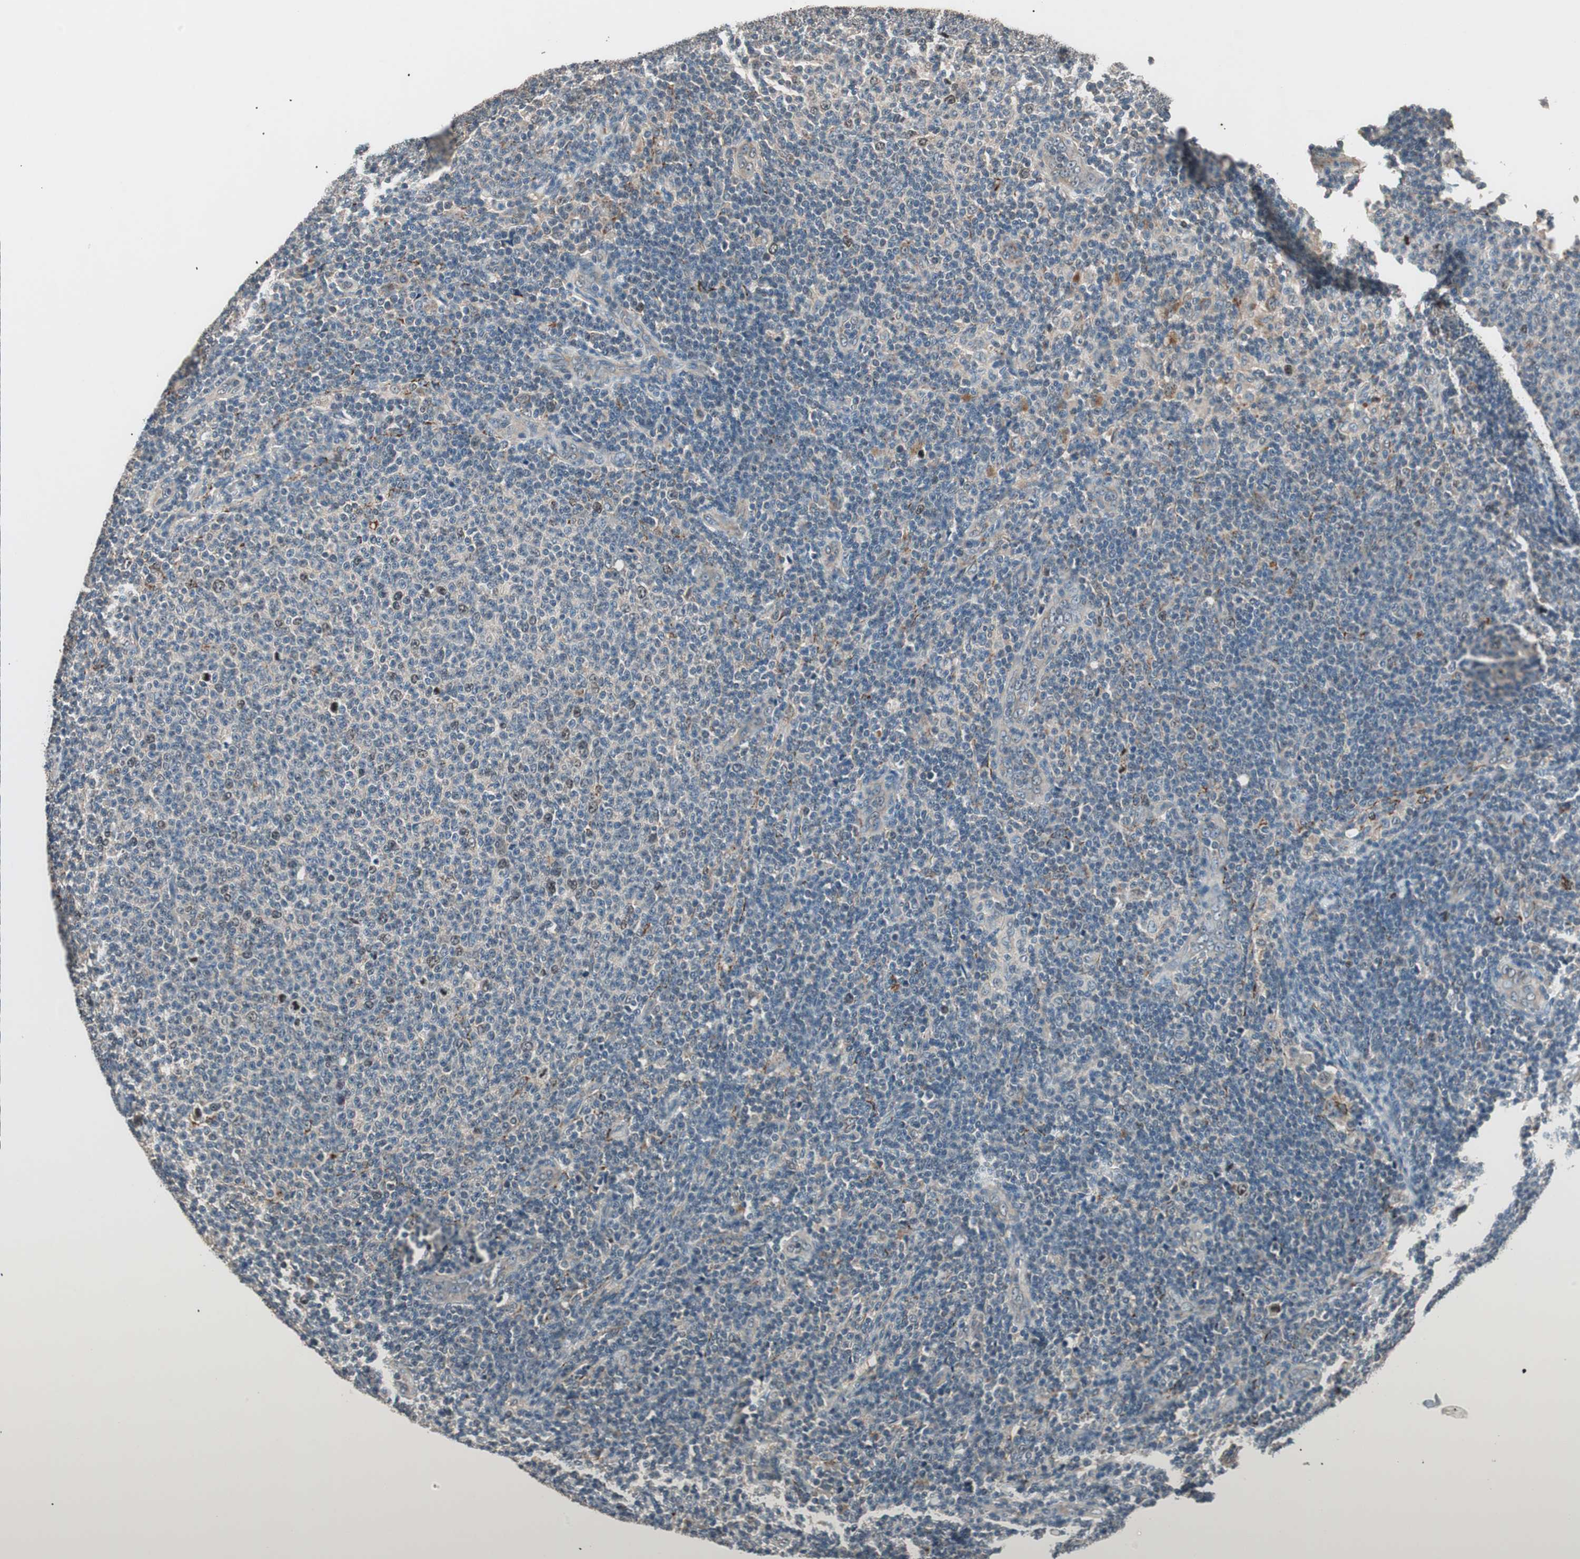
{"staining": {"intensity": "weak", "quantity": "<25%", "location": "cytoplasmic/membranous,nuclear"}, "tissue": "lymphoma", "cell_type": "Tumor cells", "image_type": "cancer", "snomed": [{"axis": "morphology", "description": "Malignant lymphoma, non-Hodgkin's type, Low grade"}, {"axis": "topography", "description": "Lymph node"}], "caption": "Tumor cells show no significant protein expression in low-grade malignant lymphoma, non-Hodgkin's type. (Brightfield microscopy of DAB (3,3'-diaminobenzidine) immunohistochemistry (IHC) at high magnification).", "gene": "NFRKB", "patient": {"sex": "male", "age": 66}}